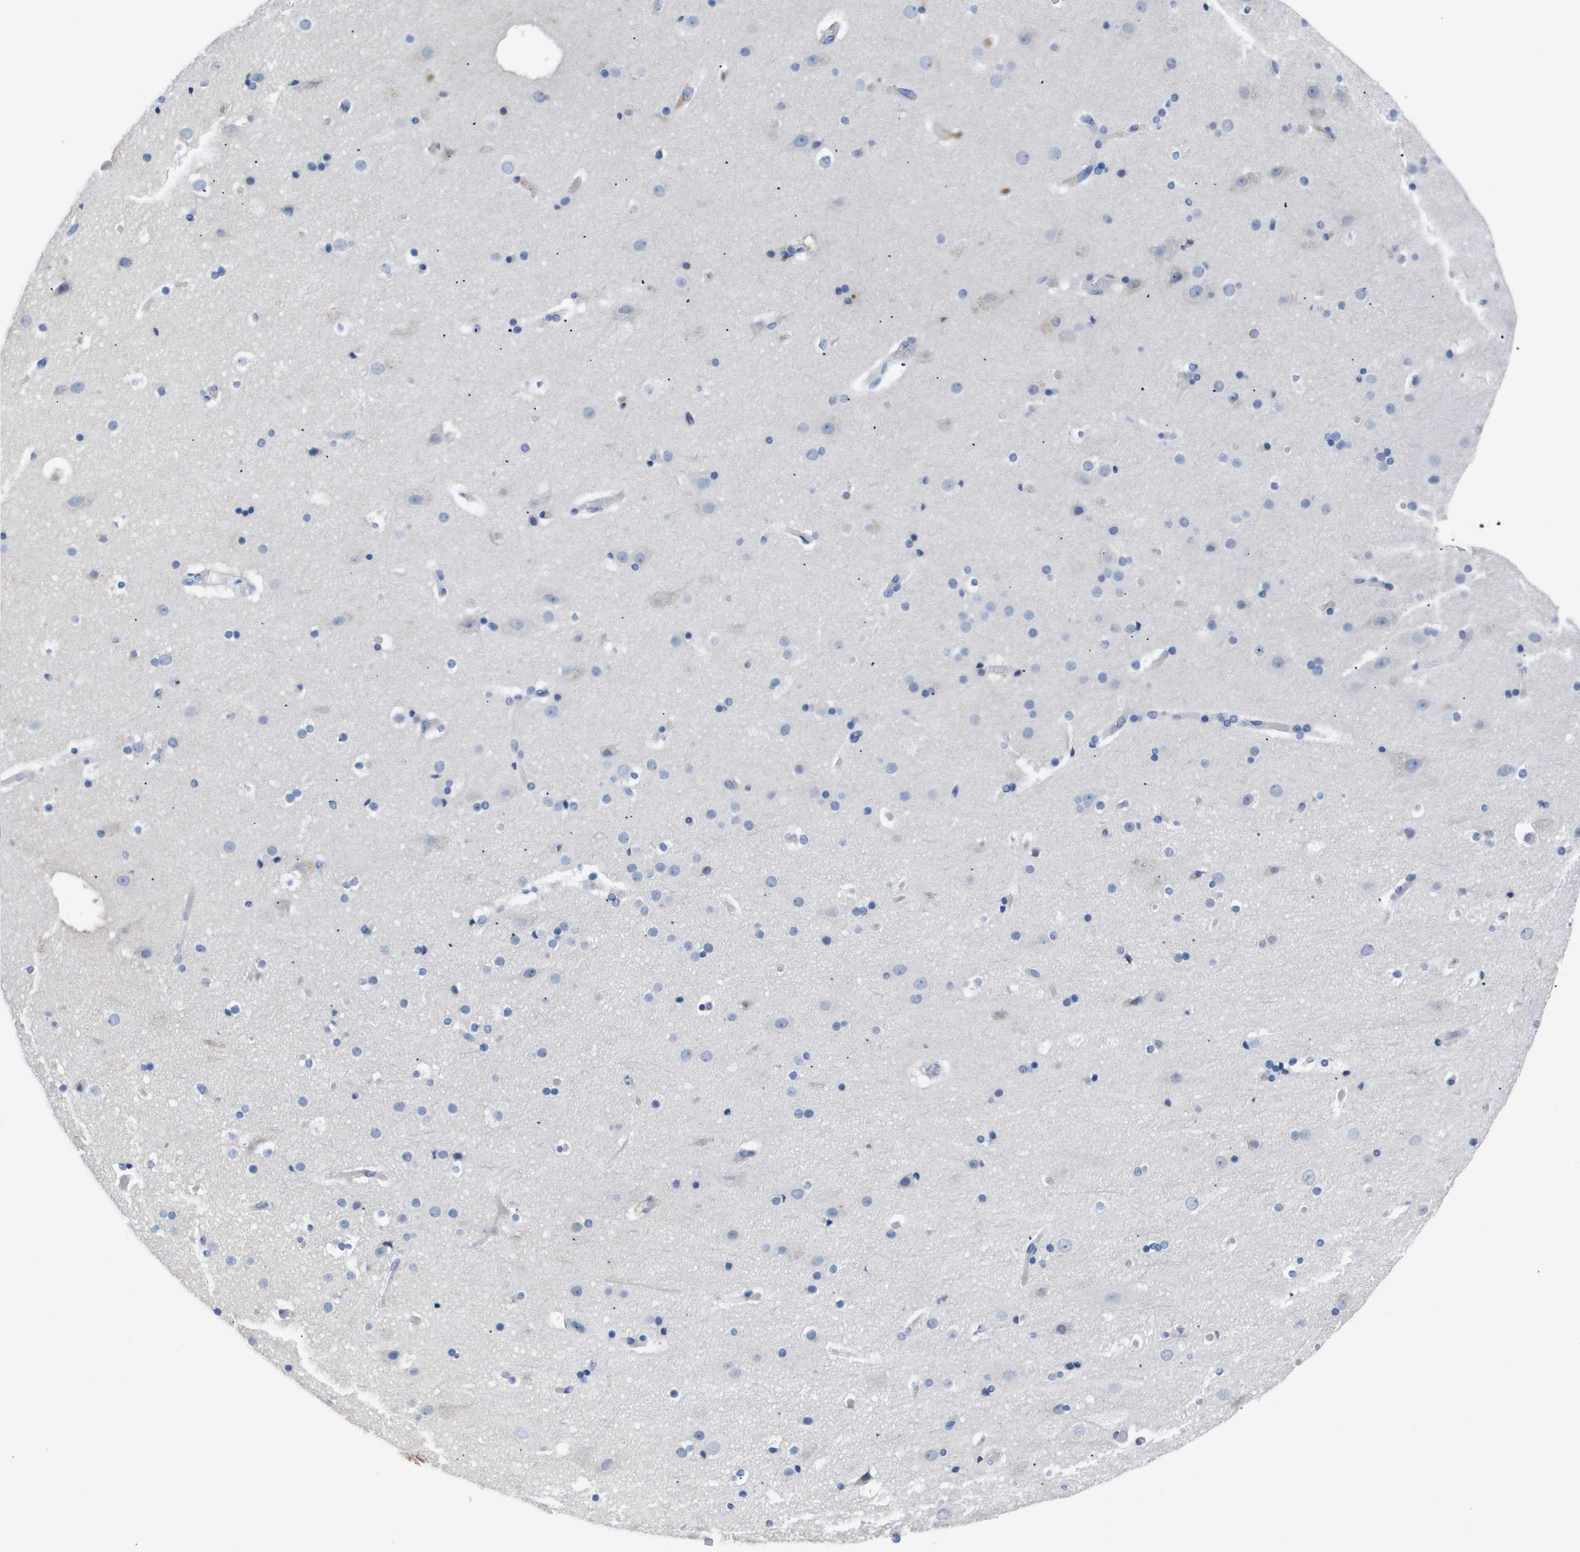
{"staining": {"intensity": "negative", "quantity": "none", "location": "none"}, "tissue": "cerebral cortex", "cell_type": "Endothelial cells", "image_type": "normal", "snomed": [{"axis": "morphology", "description": "Normal tissue, NOS"}, {"axis": "topography", "description": "Cerebral cortex"}], "caption": "DAB (3,3'-diaminobenzidine) immunohistochemical staining of benign human cerebral cortex demonstrates no significant positivity in endothelial cells. The staining is performed using DAB brown chromogen with nuclei counter-stained in using hematoxylin.", "gene": "SERPINA6", "patient": {"sex": "male", "age": 57}}